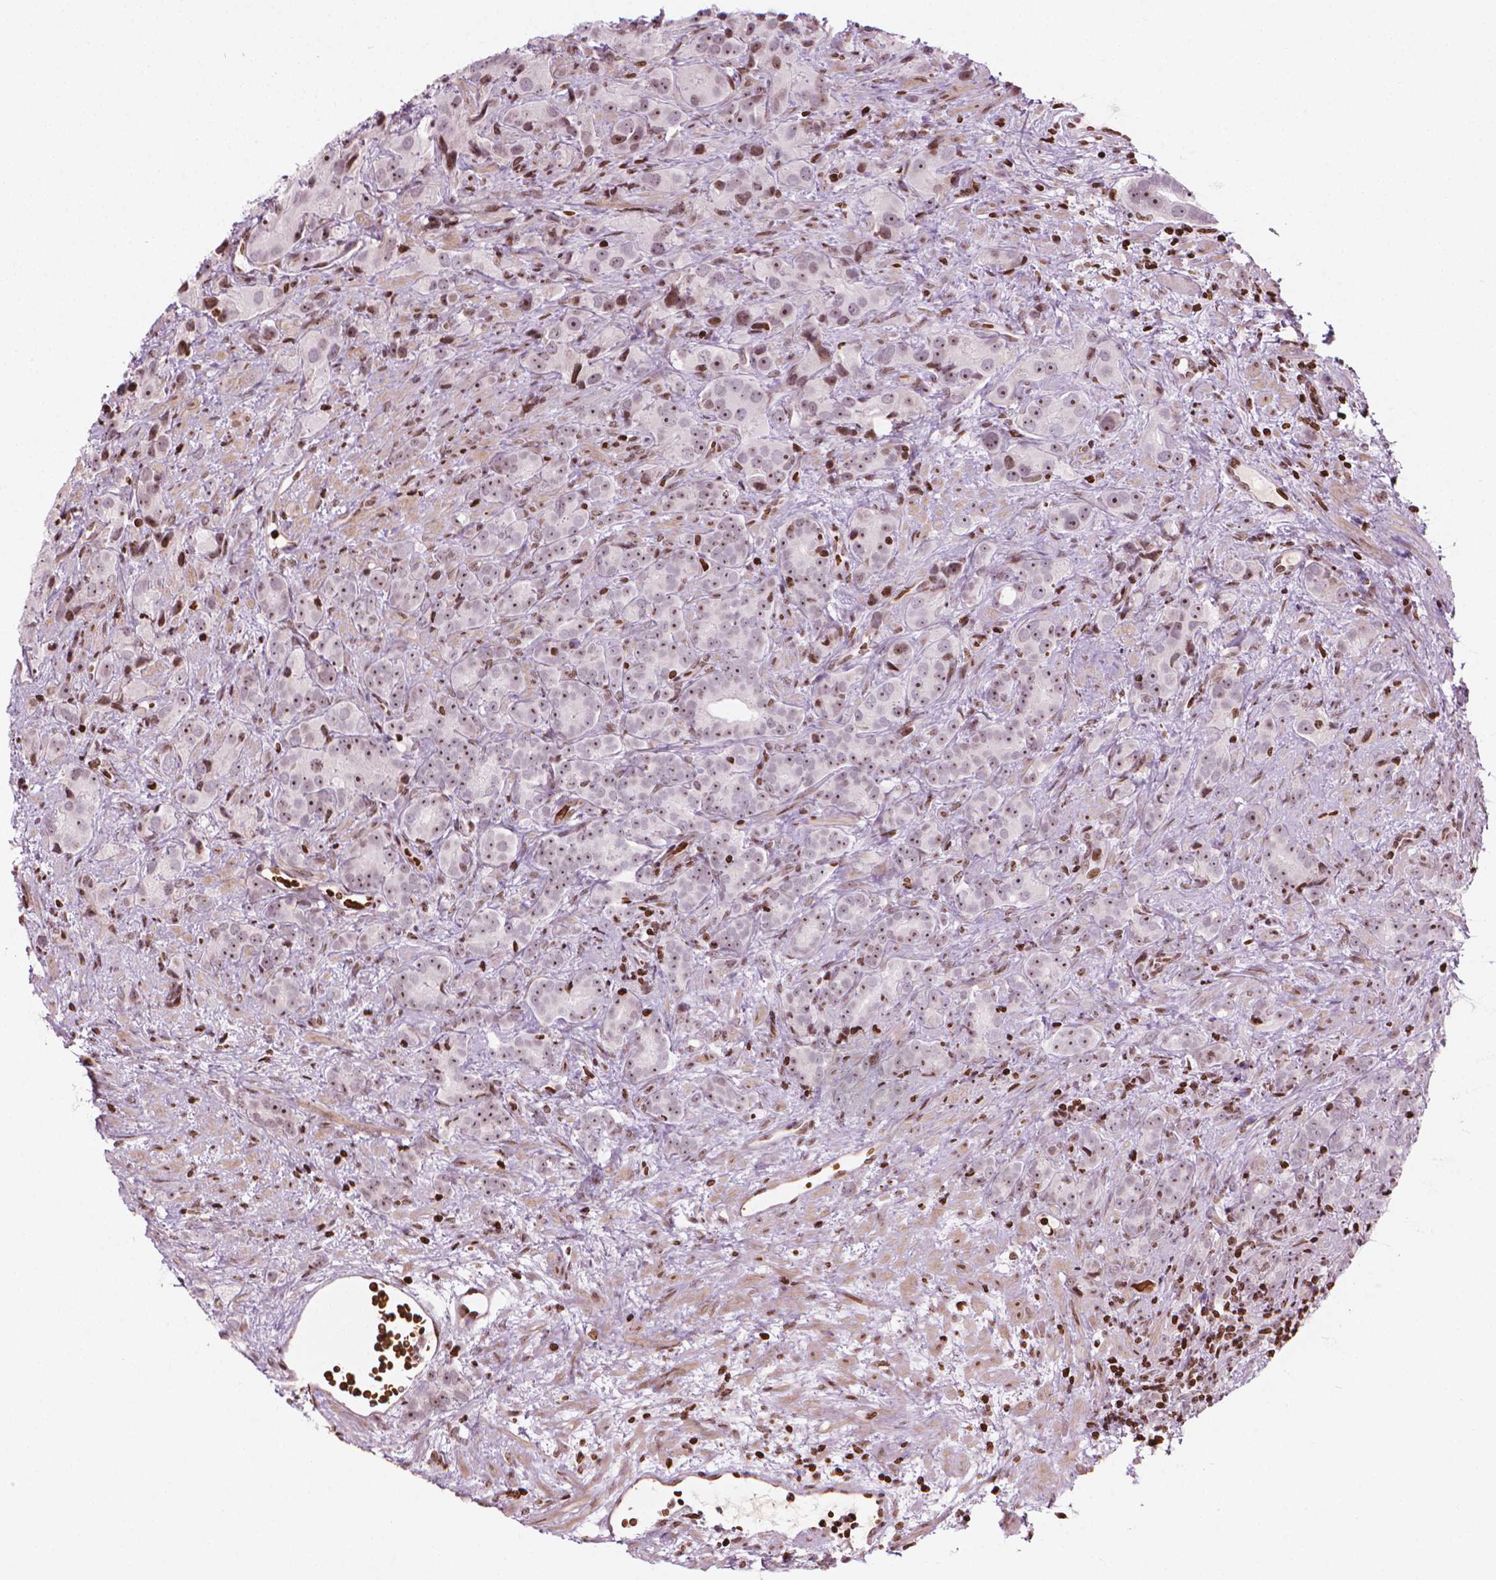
{"staining": {"intensity": "weak", "quantity": "25%-75%", "location": "nuclear"}, "tissue": "prostate cancer", "cell_type": "Tumor cells", "image_type": "cancer", "snomed": [{"axis": "morphology", "description": "Adenocarcinoma, High grade"}, {"axis": "topography", "description": "Prostate"}], "caption": "A micrograph of human prostate cancer stained for a protein exhibits weak nuclear brown staining in tumor cells.", "gene": "PIP4K2A", "patient": {"sex": "male", "age": 90}}